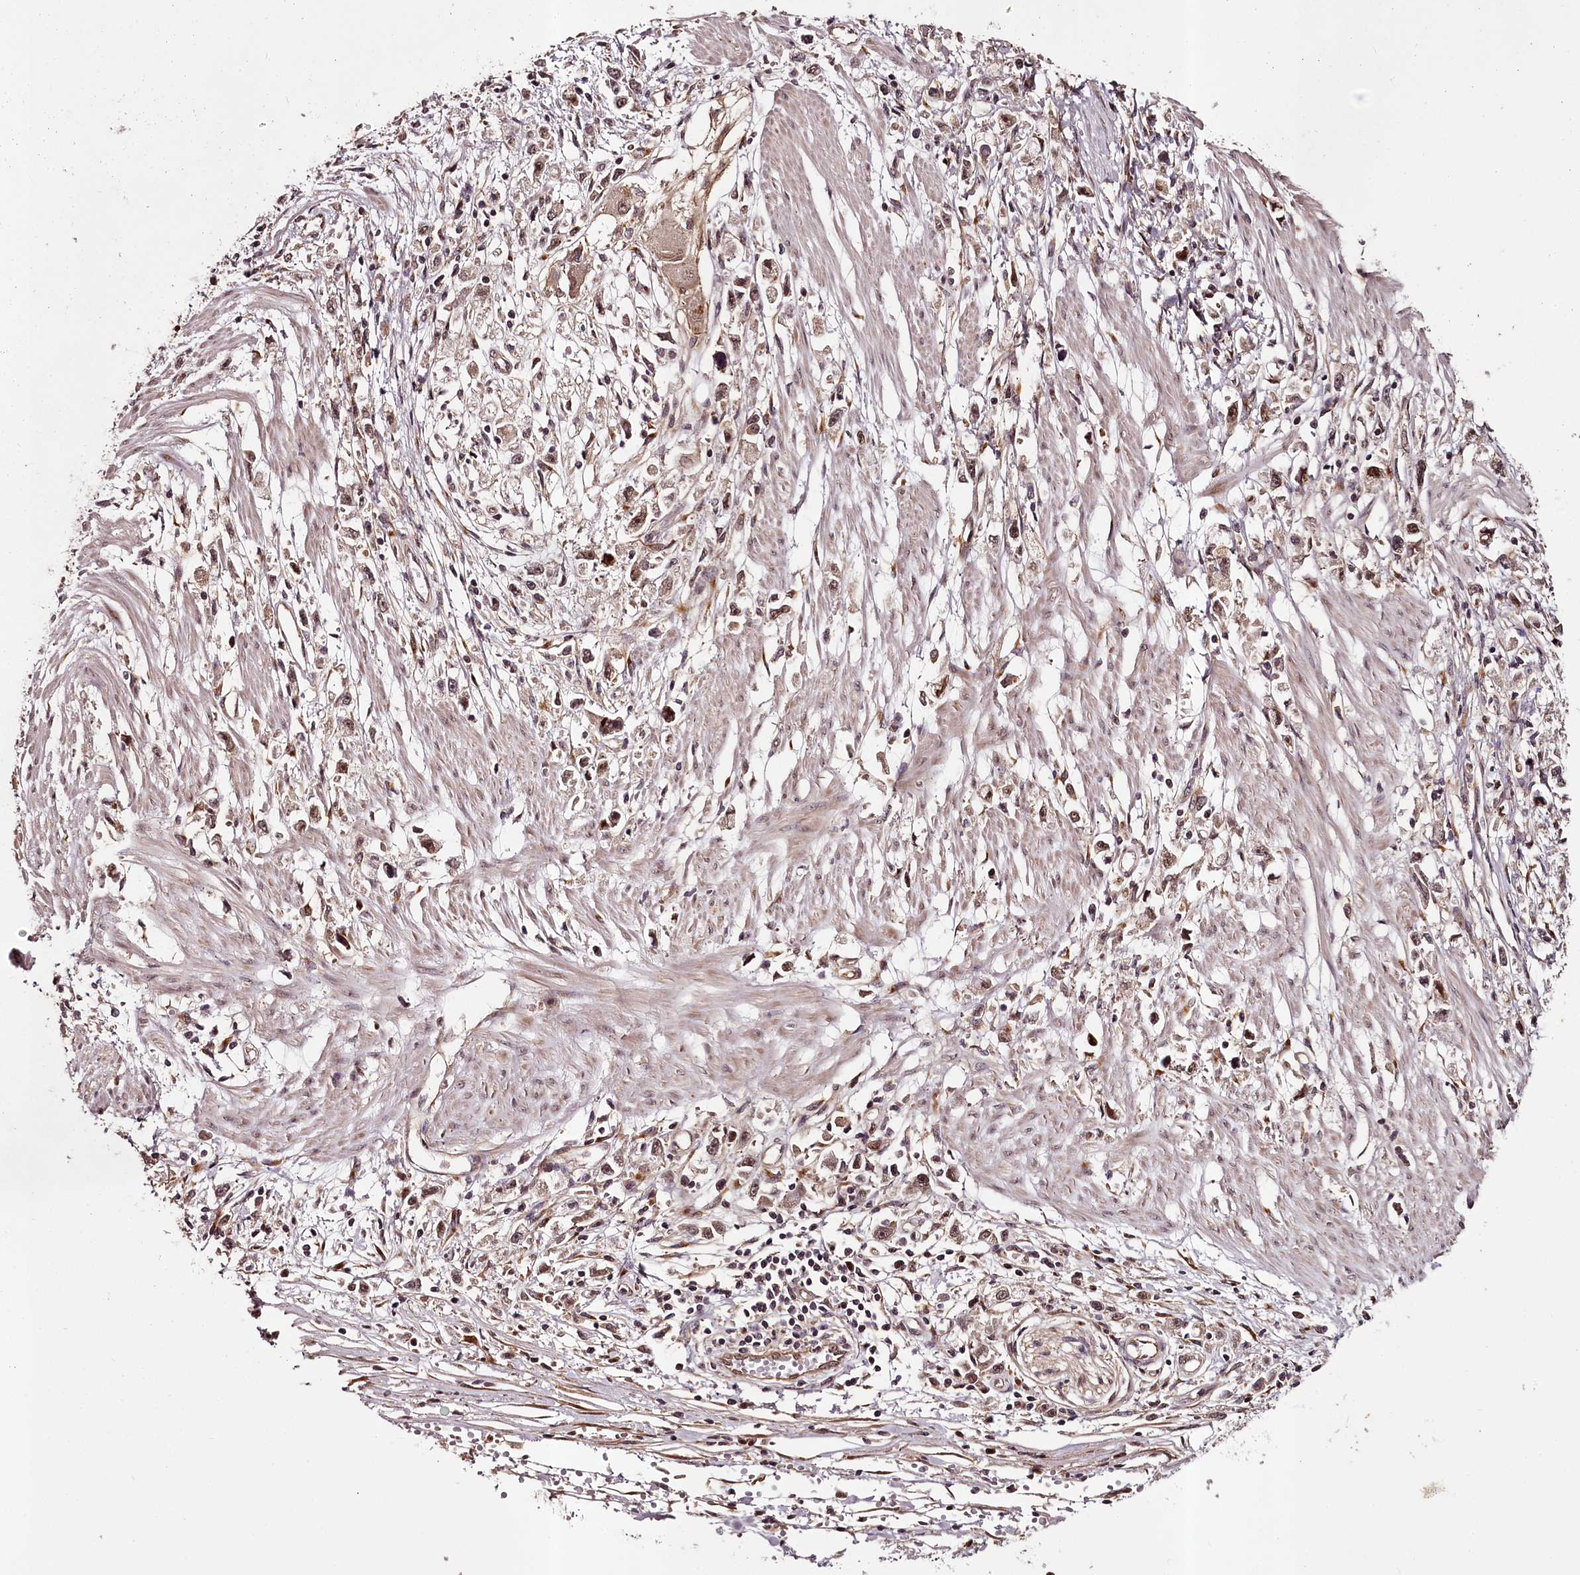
{"staining": {"intensity": "moderate", "quantity": ">75%", "location": "nuclear"}, "tissue": "stomach cancer", "cell_type": "Tumor cells", "image_type": "cancer", "snomed": [{"axis": "morphology", "description": "Adenocarcinoma, NOS"}, {"axis": "topography", "description": "Stomach"}], "caption": "A micrograph of stomach cancer stained for a protein shows moderate nuclear brown staining in tumor cells.", "gene": "MAML3", "patient": {"sex": "female", "age": 59}}